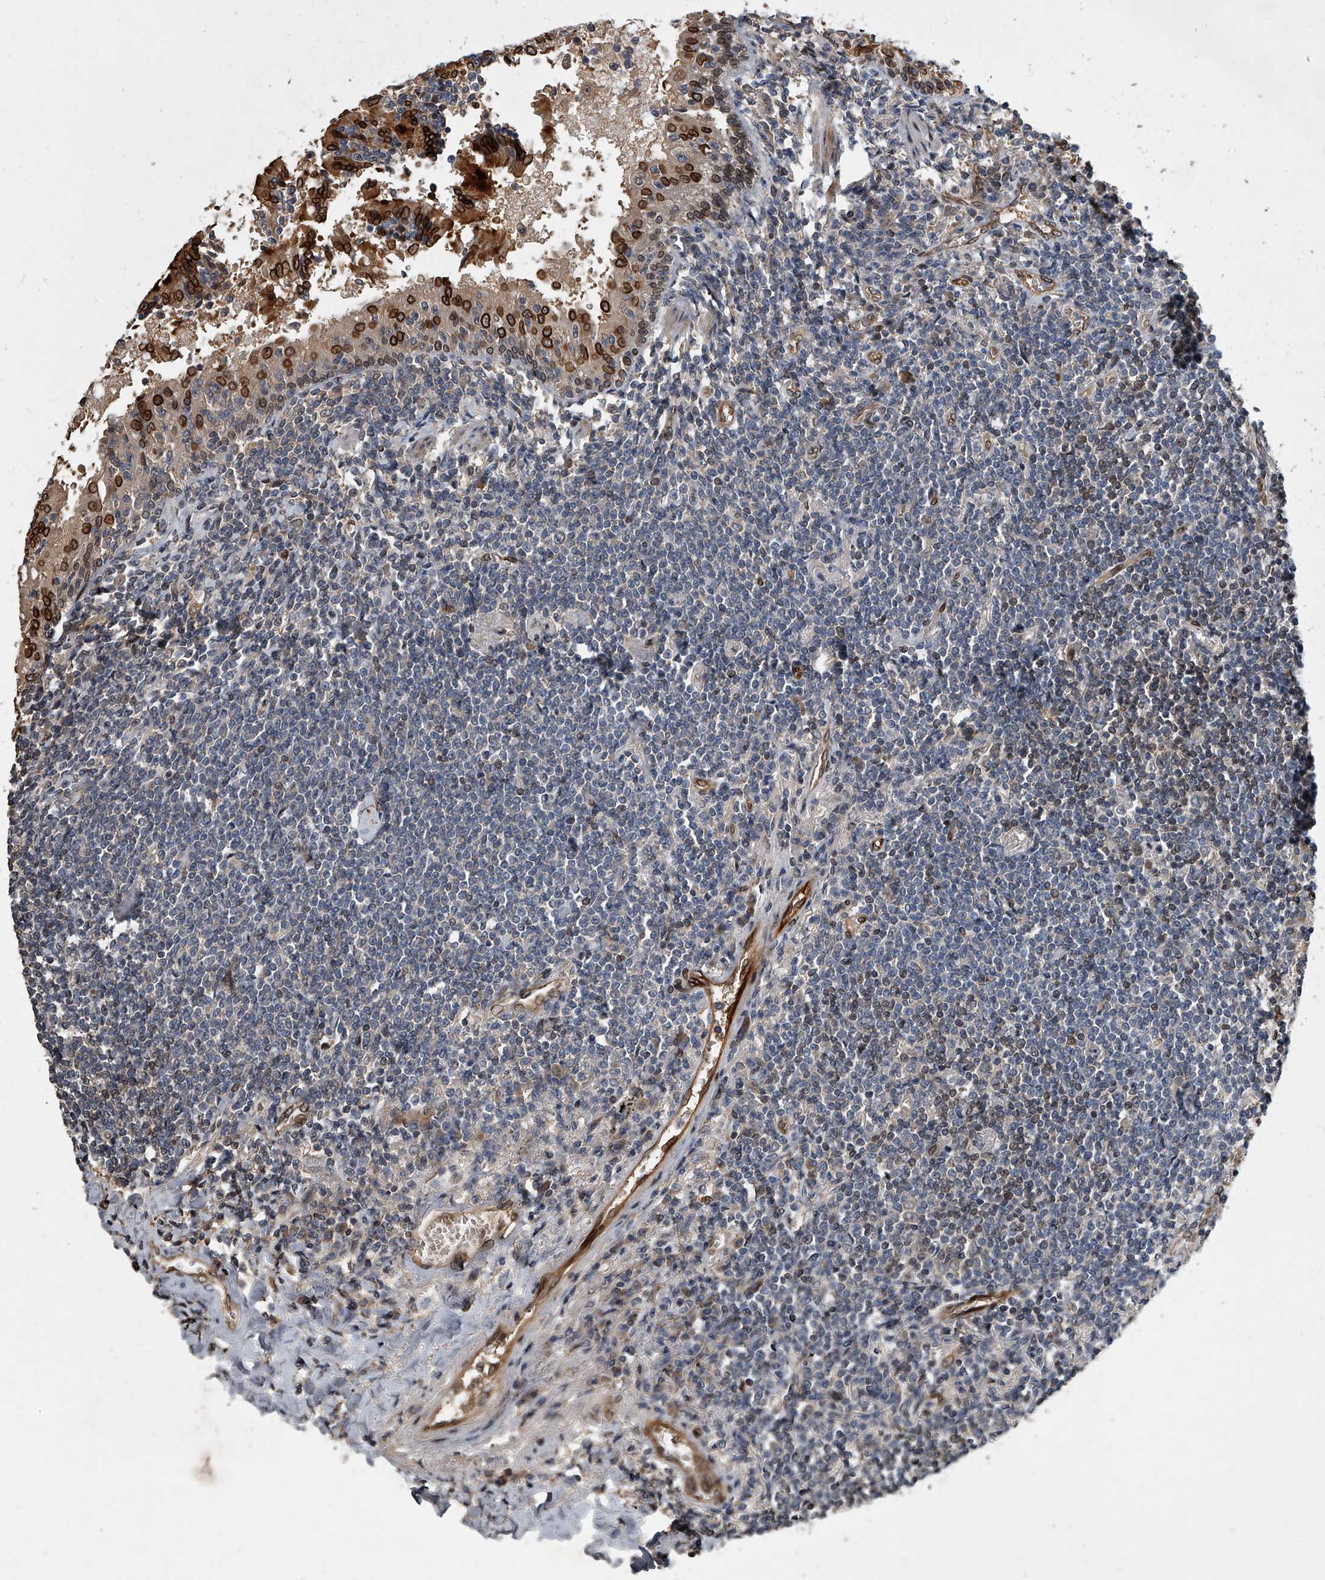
{"staining": {"intensity": "negative", "quantity": "none", "location": "none"}, "tissue": "lymphoma", "cell_type": "Tumor cells", "image_type": "cancer", "snomed": [{"axis": "morphology", "description": "Malignant lymphoma, non-Hodgkin's type, Low grade"}, {"axis": "topography", "description": "Lung"}], "caption": "IHC micrograph of low-grade malignant lymphoma, non-Hodgkin's type stained for a protein (brown), which shows no staining in tumor cells. The staining is performed using DAB brown chromogen with nuclei counter-stained in using hematoxylin.", "gene": "LRRC8C", "patient": {"sex": "female", "age": 71}}